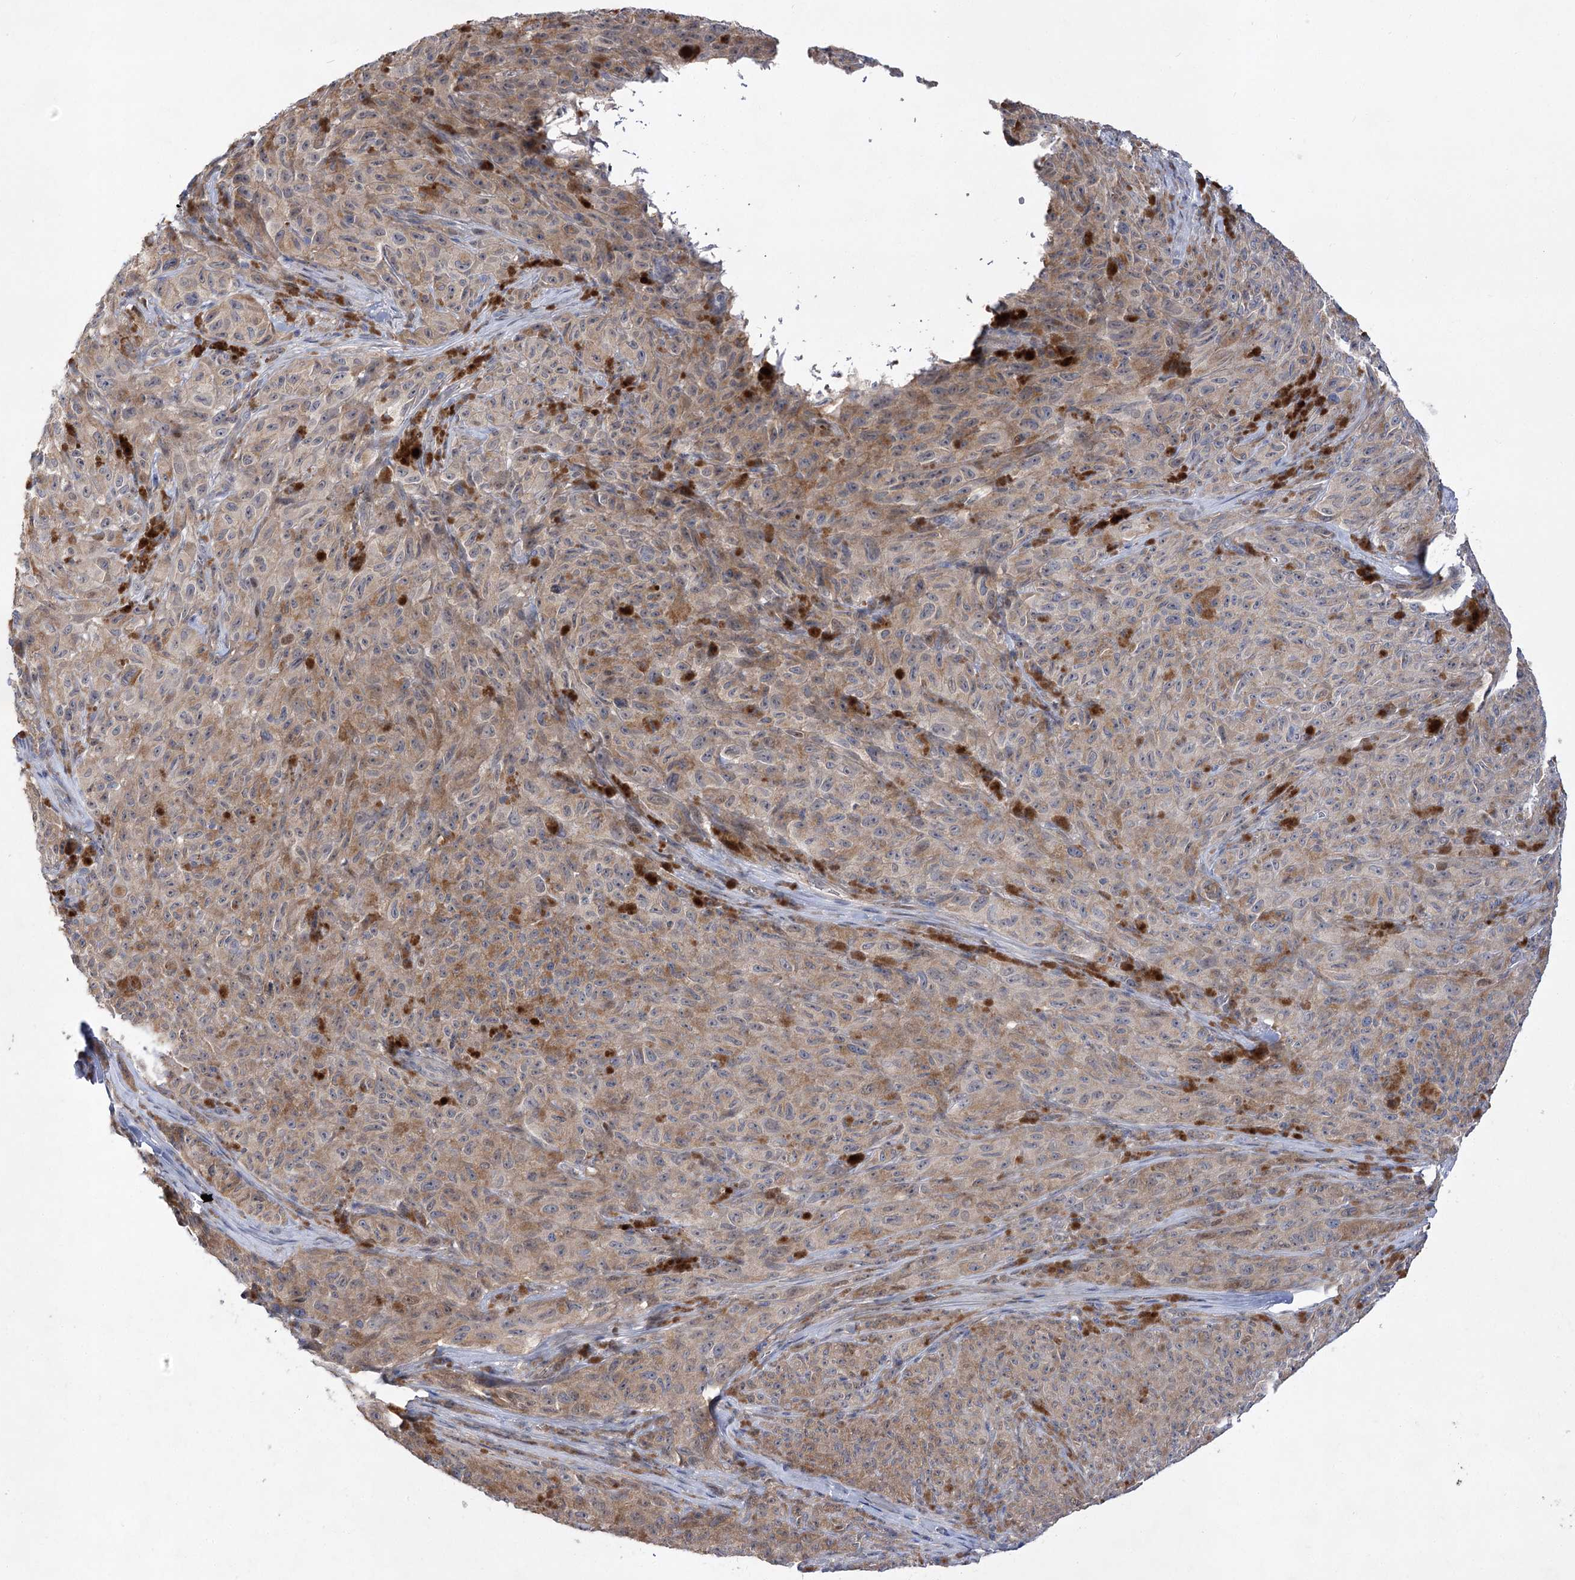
{"staining": {"intensity": "moderate", "quantity": "25%-75%", "location": "cytoplasmic/membranous"}, "tissue": "melanoma", "cell_type": "Tumor cells", "image_type": "cancer", "snomed": [{"axis": "morphology", "description": "Malignant melanoma, NOS"}, {"axis": "topography", "description": "Skin"}], "caption": "Protein staining shows moderate cytoplasmic/membranous positivity in about 25%-75% of tumor cells in malignant melanoma.", "gene": "ARHGAP32", "patient": {"sex": "female", "age": 82}}